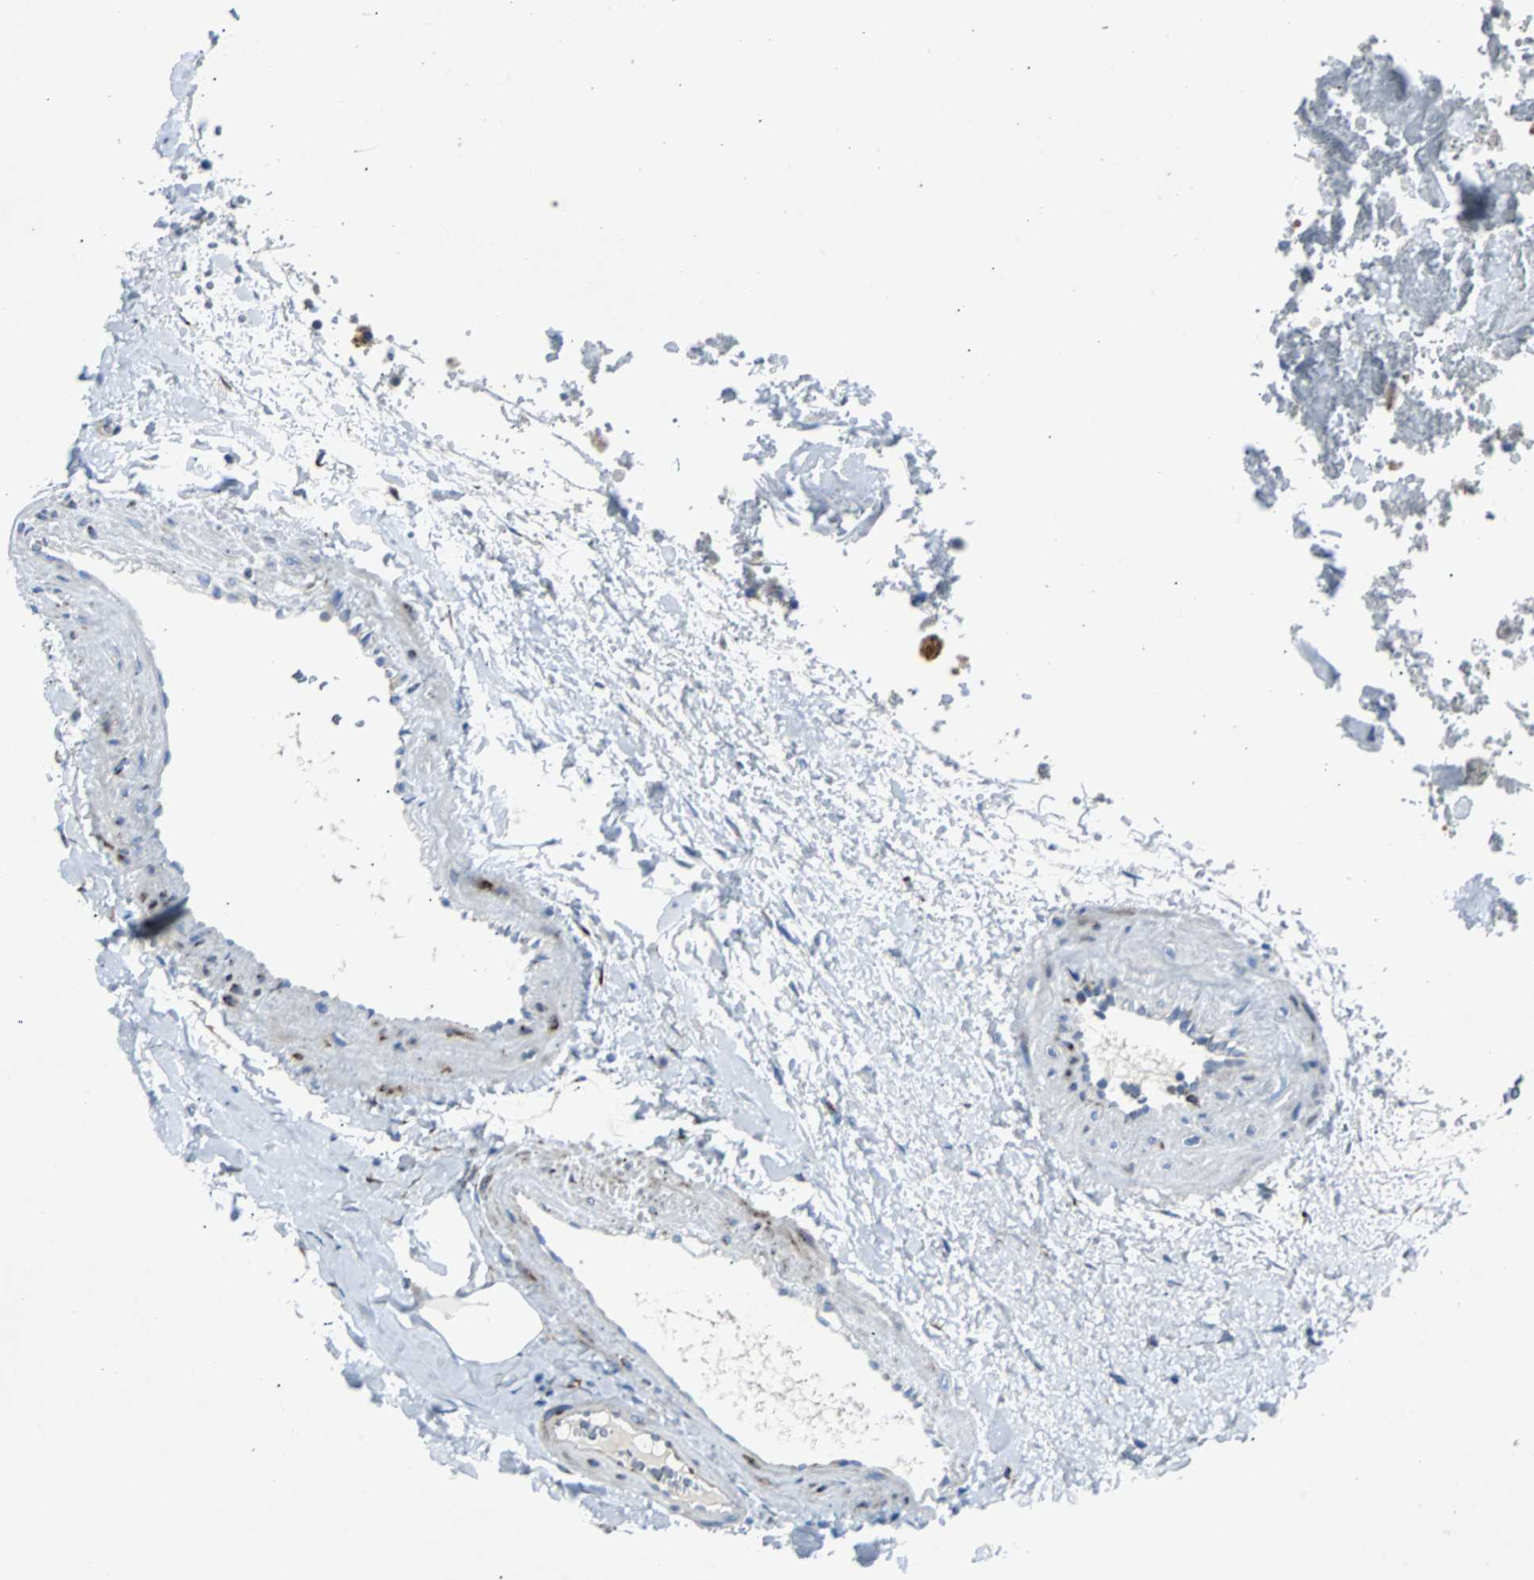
{"staining": {"intensity": "negative", "quantity": "none", "location": "none"}, "tissue": "parathyroid gland", "cell_type": "Glandular cells", "image_type": "normal", "snomed": [{"axis": "morphology", "description": "Normal tissue, NOS"}, {"axis": "morphology", "description": "Adenoma, NOS"}, {"axis": "topography", "description": "Parathyroid gland"}], "caption": "Immunohistochemistry (IHC) photomicrograph of normal parathyroid gland: parathyroid gland stained with DAB exhibits no significant protein expression in glandular cells.", "gene": "BBC3", "patient": {"sex": "female", "age": 86}}